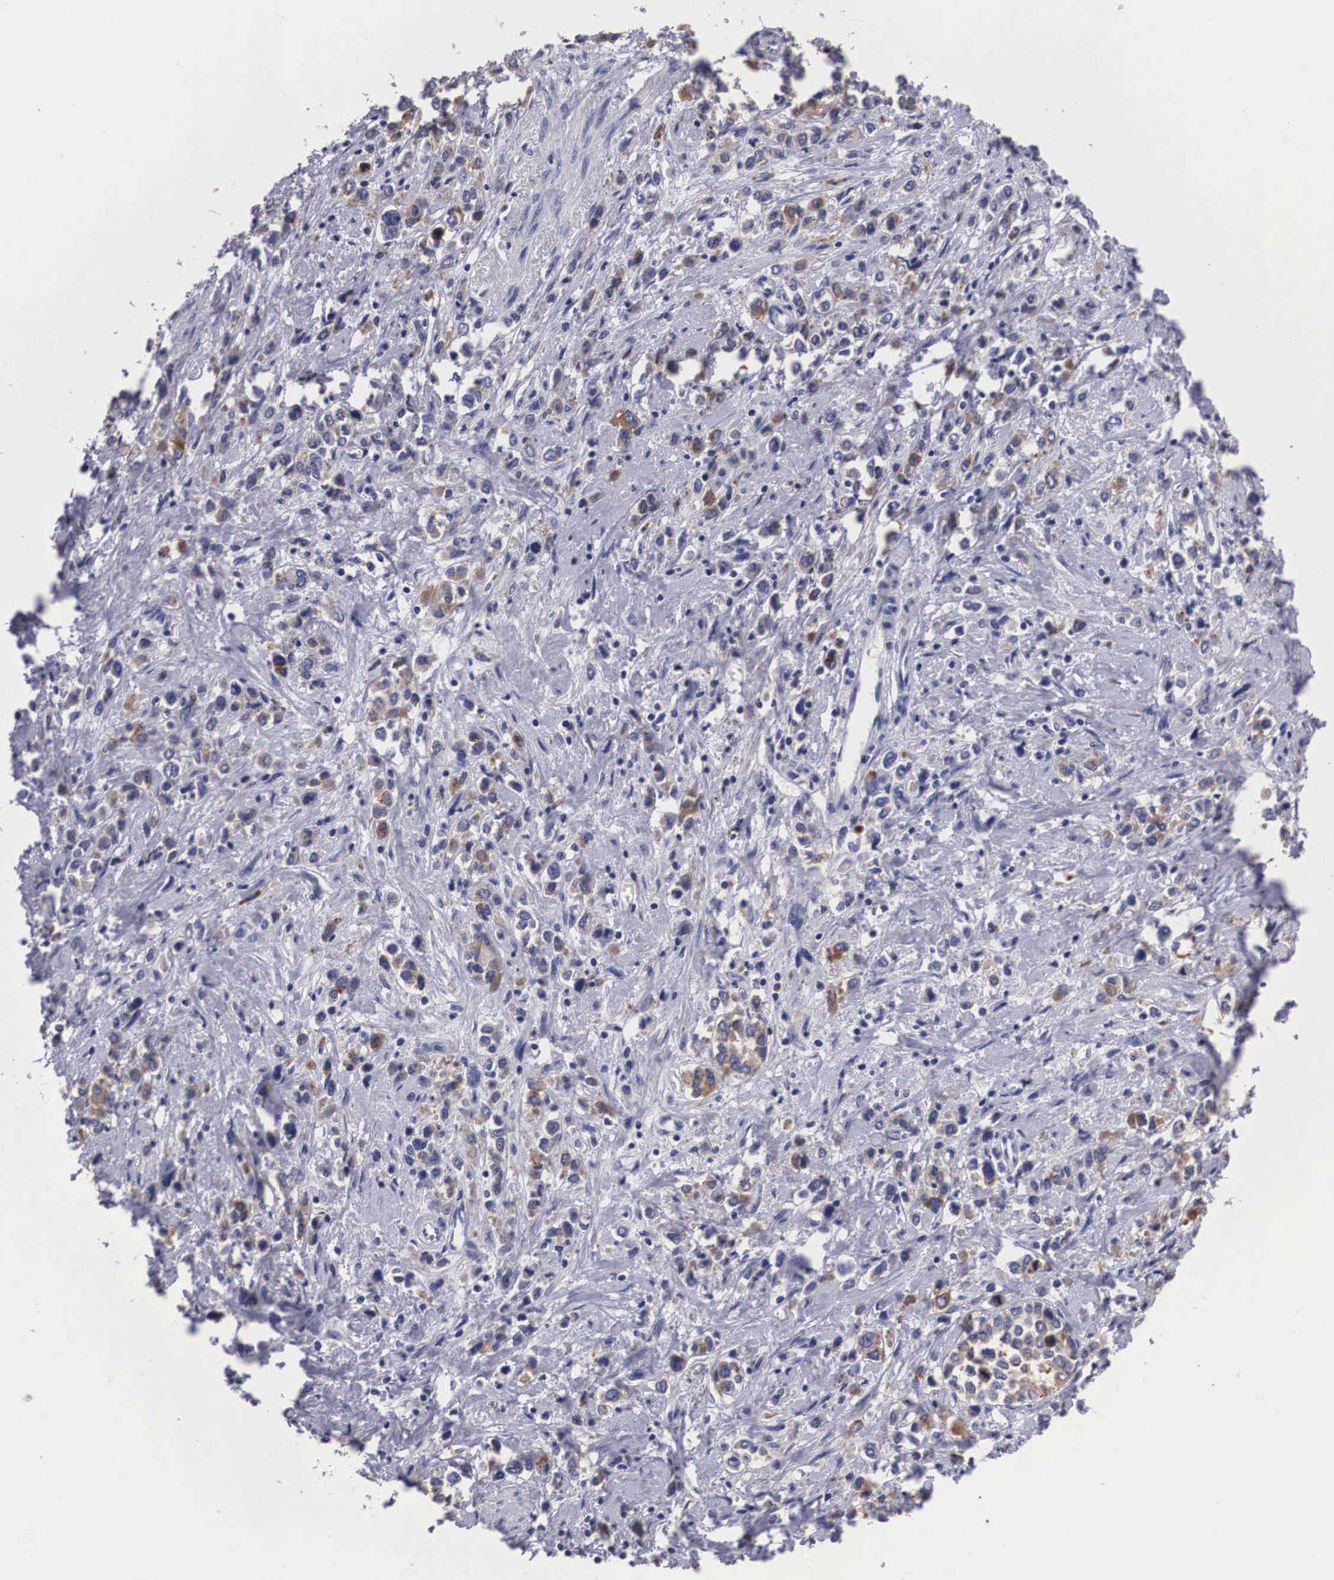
{"staining": {"intensity": "moderate", "quantity": "25%-75%", "location": "cytoplasmic/membranous"}, "tissue": "stomach cancer", "cell_type": "Tumor cells", "image_type": "cancer", "snomed": [{"axis": "morphology", "description": "Adenocarcinoma, NOS"}, {"axis": "topography", "description": "Stomach, upper"}], "caption": "There is medium levels of moderate cytoplasmic/membranous expression in tumor cells of adenocarcinoma (stomach), as demonstrated by immunohistochemical staining (brown color).", "gene": "CRELD2", "patient": {"sex": "male", "age": 76}}